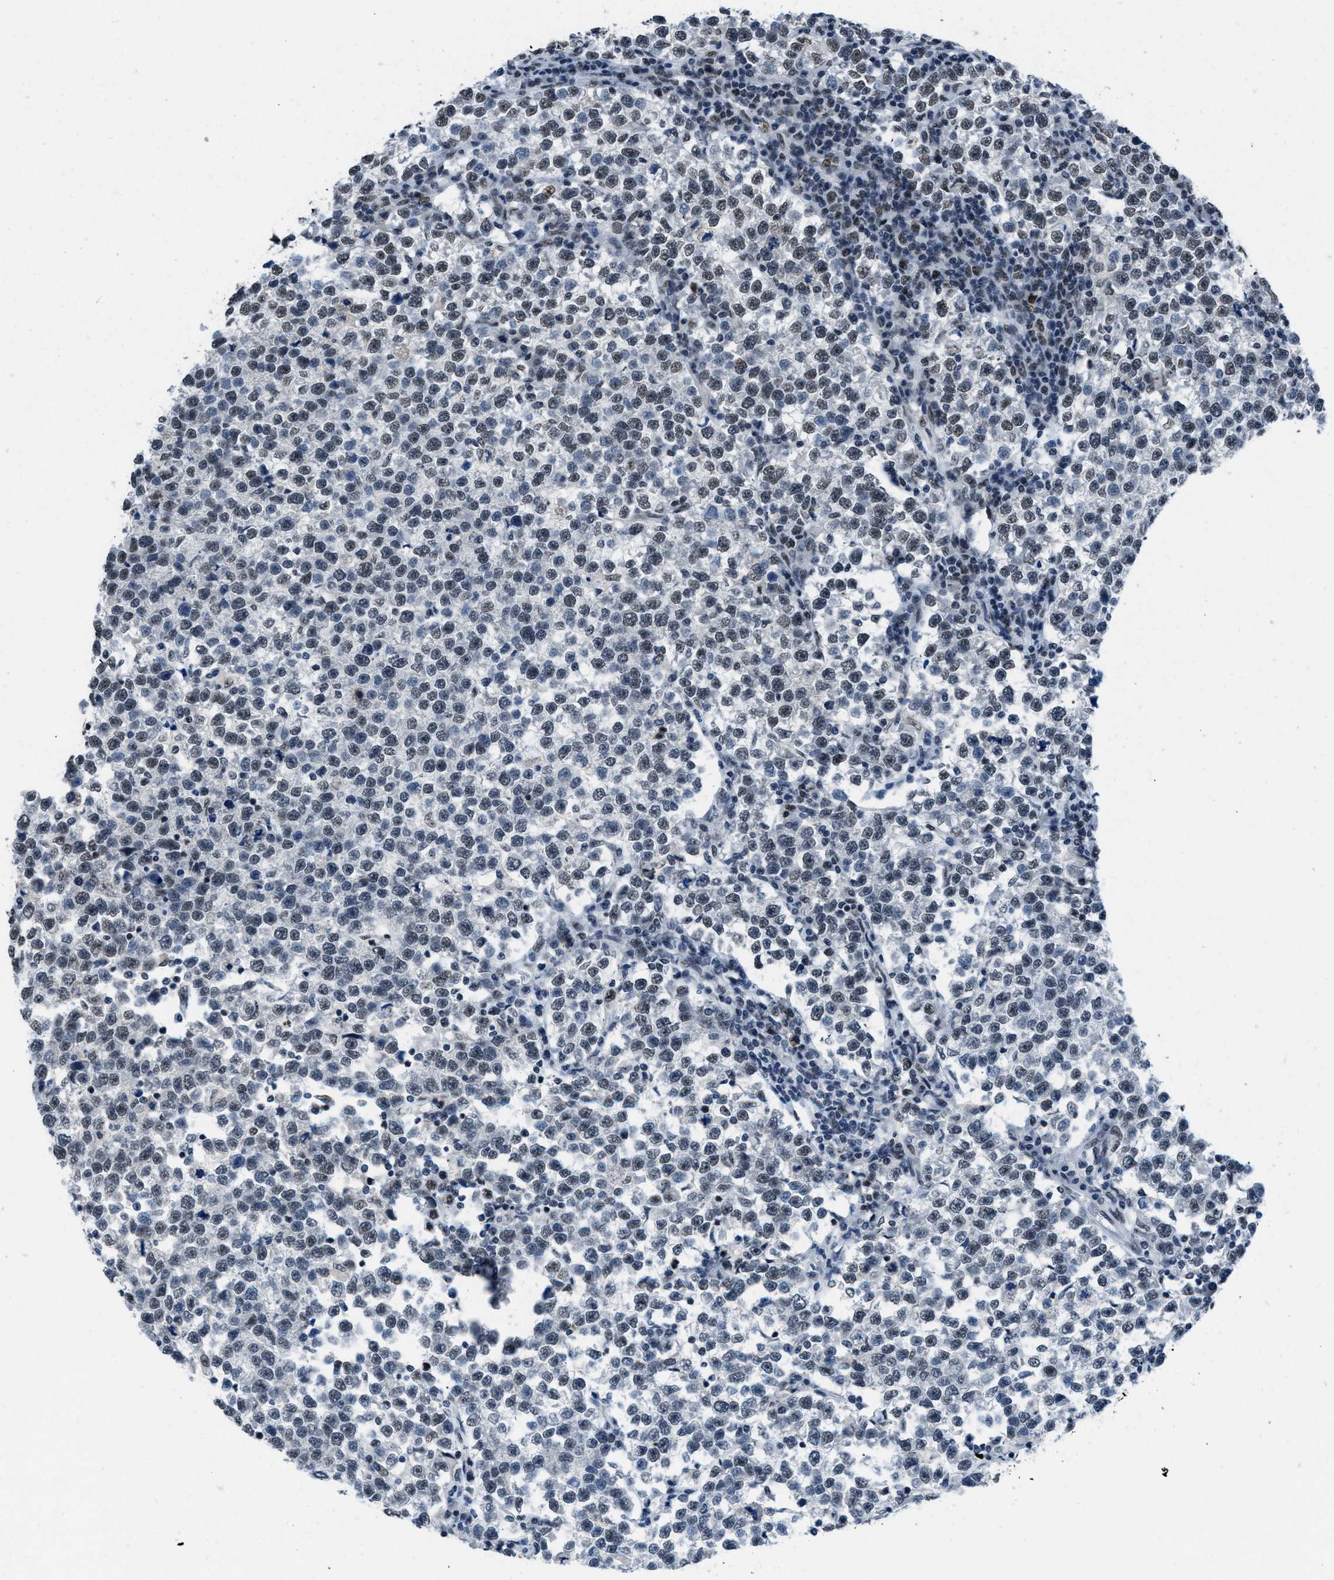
{"staining": {"intensity": "weak", "quantity": ">75%", "location": "nuclear"}, "tissue": "testis cancer", "cell_type": "Tumor cells", "image_type": "cancer", "snomed": [{"axis": "morphology", "description": "Normal tissue, NOS"}, {"axis": "morphology", "description": "Seminoma, NOS"}, {"axis": "topography", "description": "Testis"}], "caption": "Brown immunohistochemical staining in human testis seminoma shows weak nuclear staining in about >75% of tumor cells.", "gene": "GATAD2B", "patient": {"sex": "male", "age": 43}}